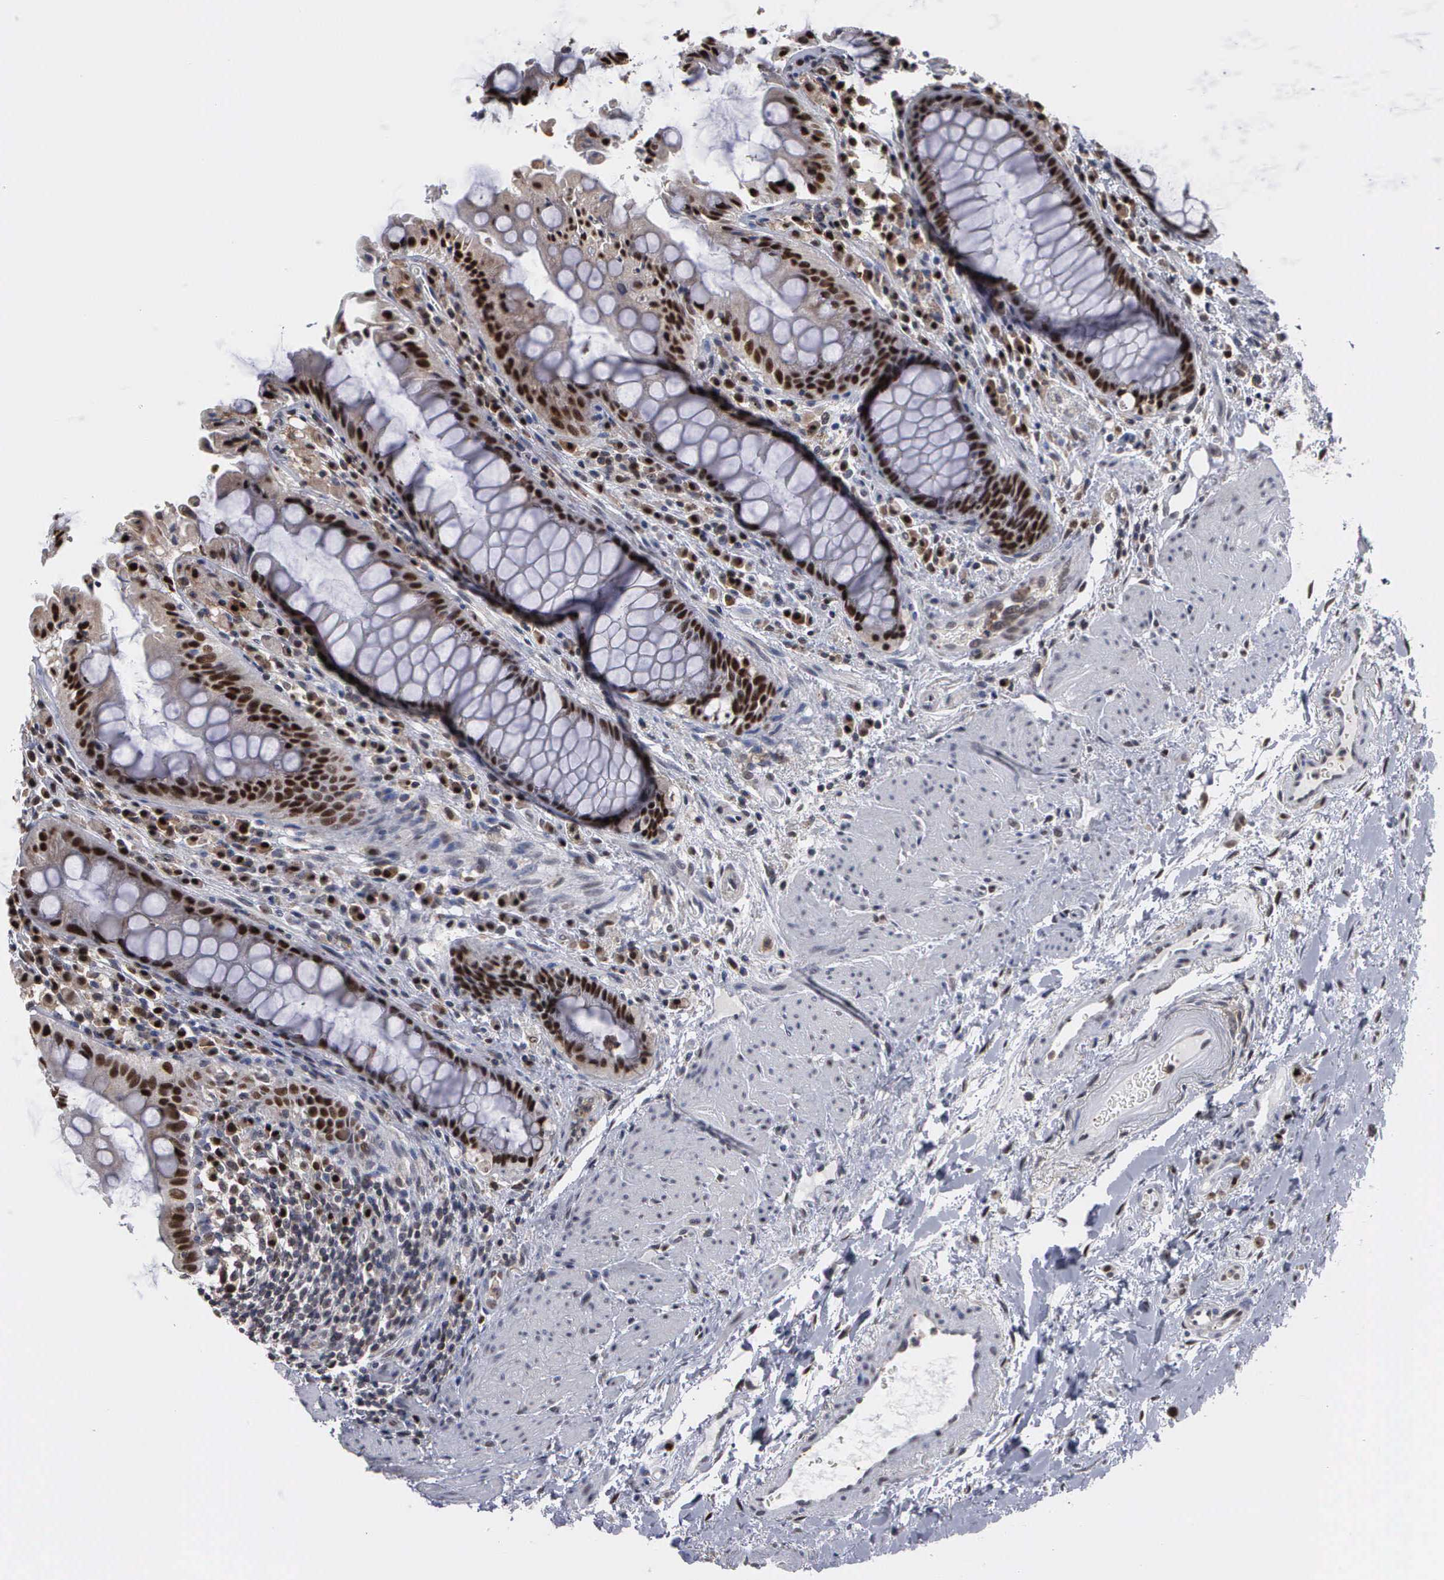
{"staining": {"intensity": "strong", "quantity": ">75%", "location": "nuclear"}, "tissue": "rectum", "cell_type": "Glandular cells", "image_type": "normal", "snomed": [{"axis": "morphology", "description": "Normal tissue, NOS"}, {"axis": "topography", "description": "Rectum"}], "caption": "About >75% of glandular cells in normal human rectum display strong nuclear protein expression as visualized by brown immunohistochemical staining.", "gene": "TRMT5", "patient": {"sex": "female", "age": 75}}